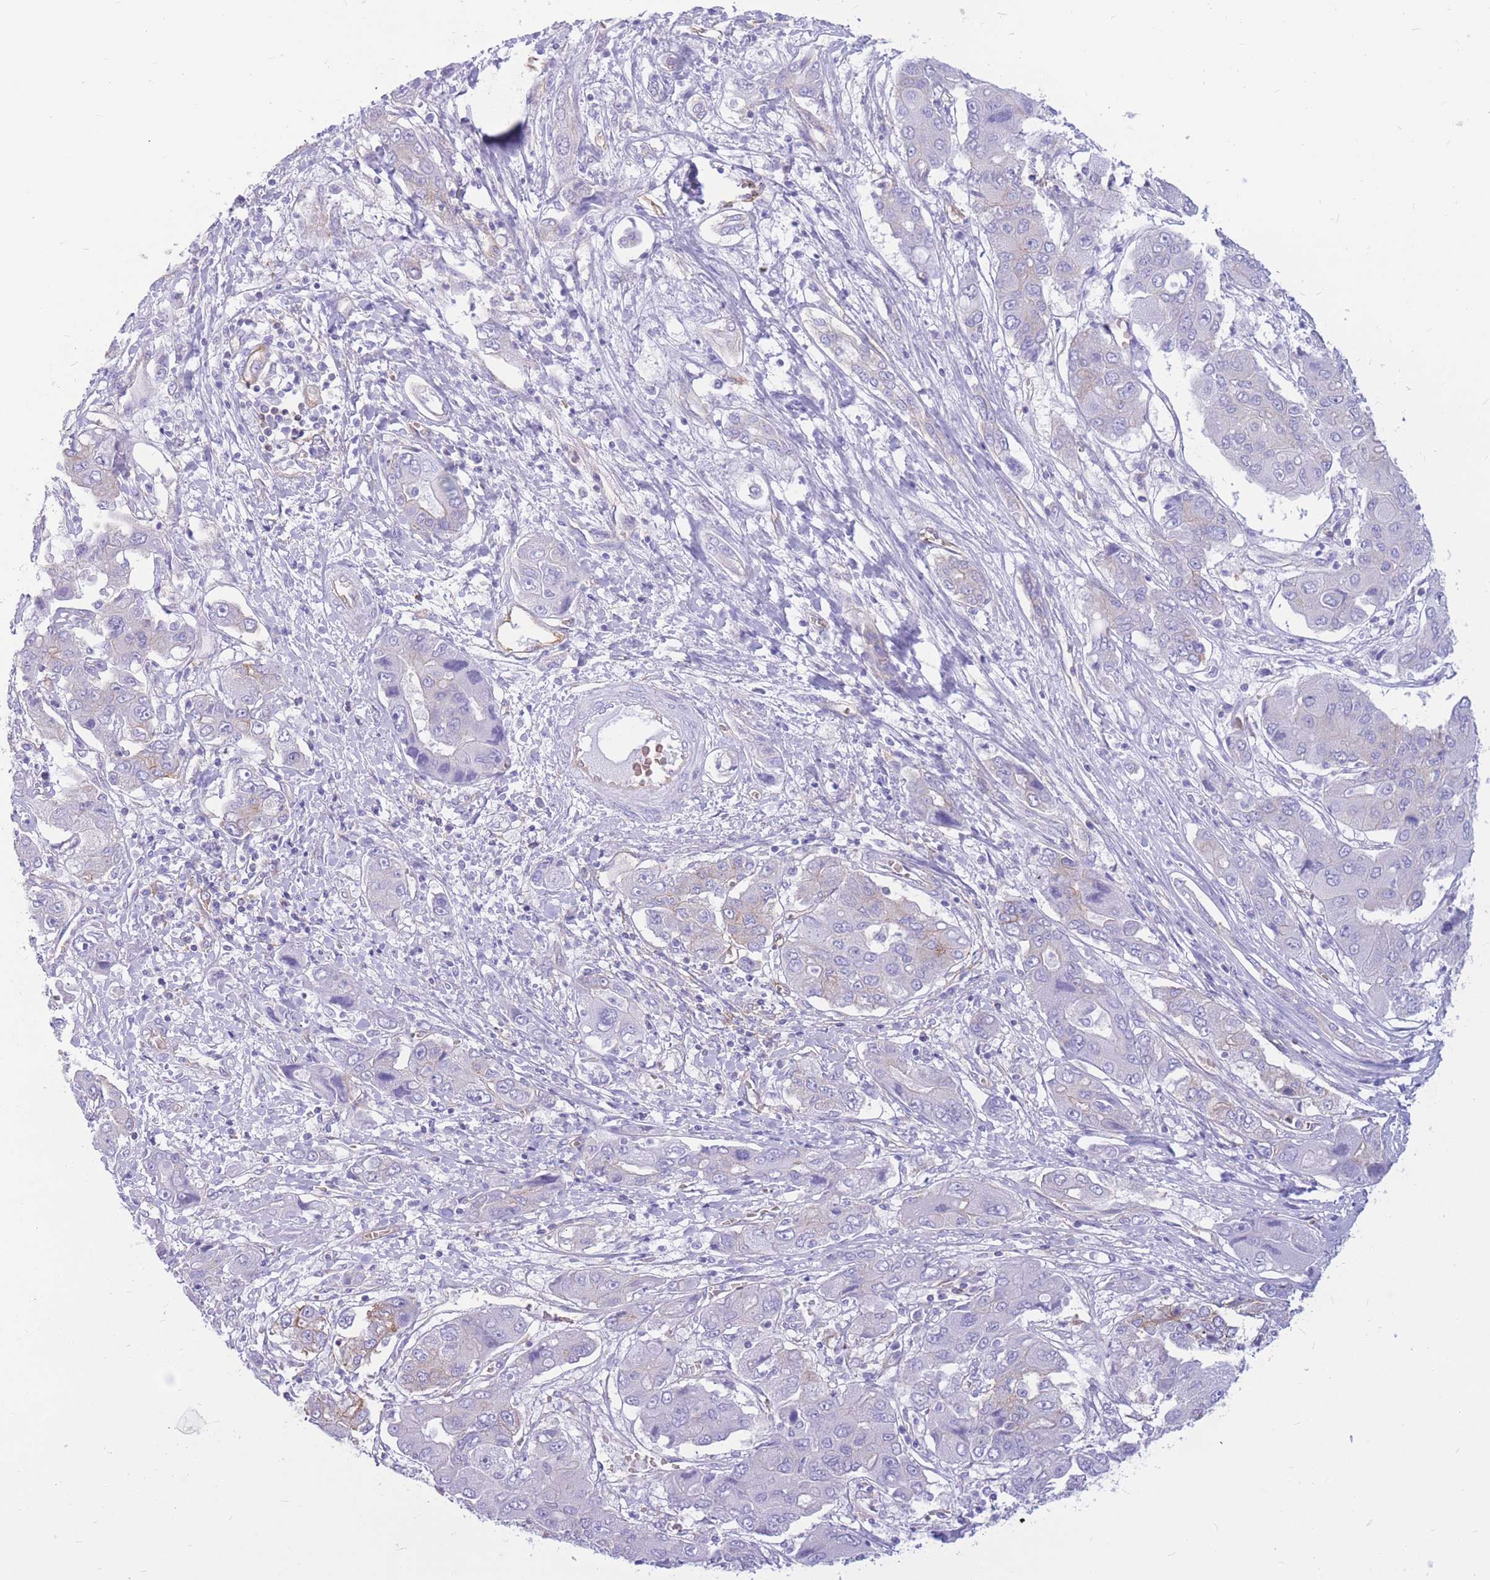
{"staining": {"intensity": "negative", "quantity": "none", "location": "none"}, "tissue": "liver cancer", "cell_type": "Tumor cells", "image_type": "cancer", "snomed": [{"axis": "morphology", "description": "Cholangiocarcinoma"}, {"axis": "topography", "description": "Liver"}], "caption": "This histopathology image is of liver cancer (cholangiocarcinoma) stained with immunohistochemistry (IHC) to label a protein in brown with the nuclei are counter-stained blue. There is no staining in tumor cells.", "gene": "ADD2", "patient": {"sex": "male", "age": 67}}